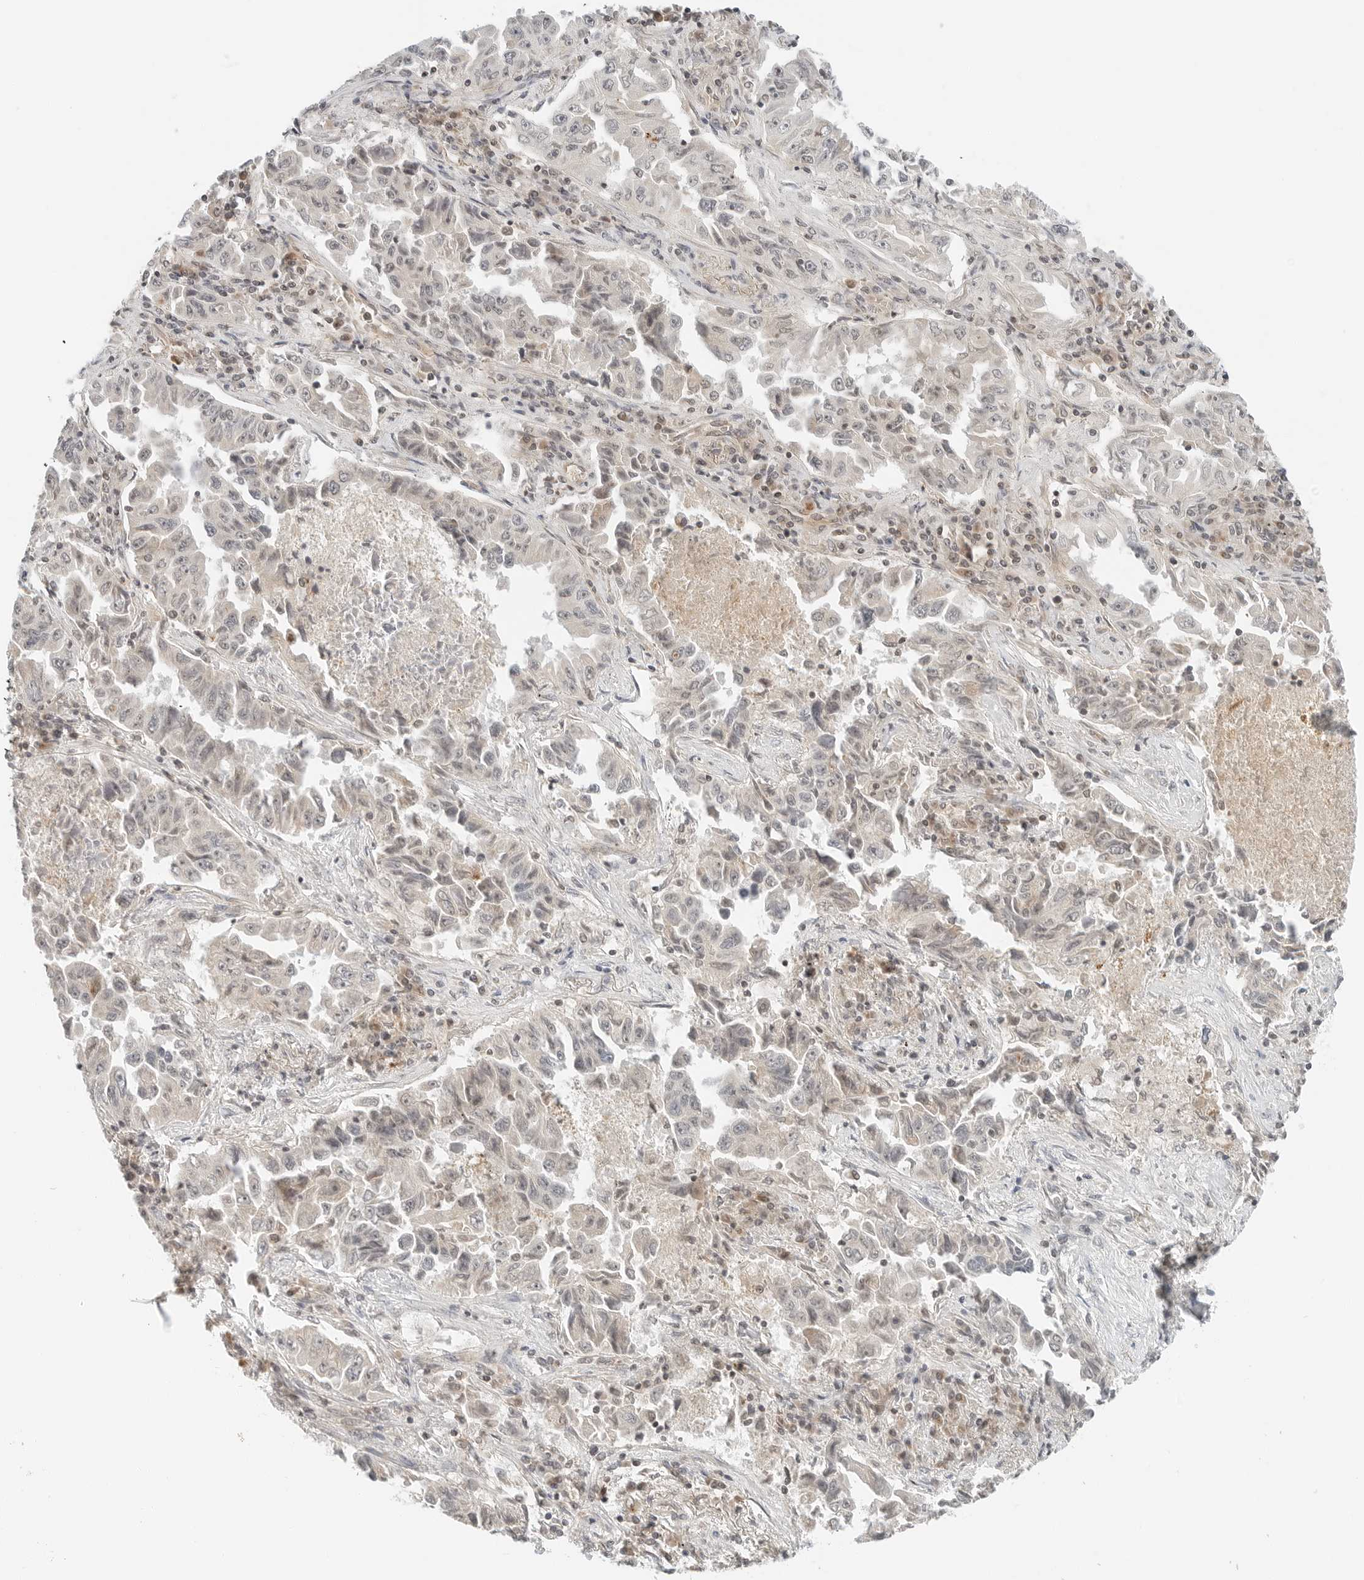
{"staining": {"intensity": "weak", "quantity": "<25%", "location": "cytoplasmic/membranous"}, "tissue": "lung cancer", "cell_type": "Tumor cells", "image_type": "cancer", "snomed": [{"axis": "morphology", "description": "Adenocarcinoma, NOS"}, {"axis": "topography", "description": "Lung"}], "caption": "A high-resolution micrograph shows IHC staining of lung cancer (adenocarcinoma), which reveals no significant positivity in tumor cells. (DAB (3,3'-diaminobenzidine) immunohistochemistry visualized using brightfield microscopy, high magnification).", "gene": "IQCC", "patient": {"sex": "female", "age": 51}}